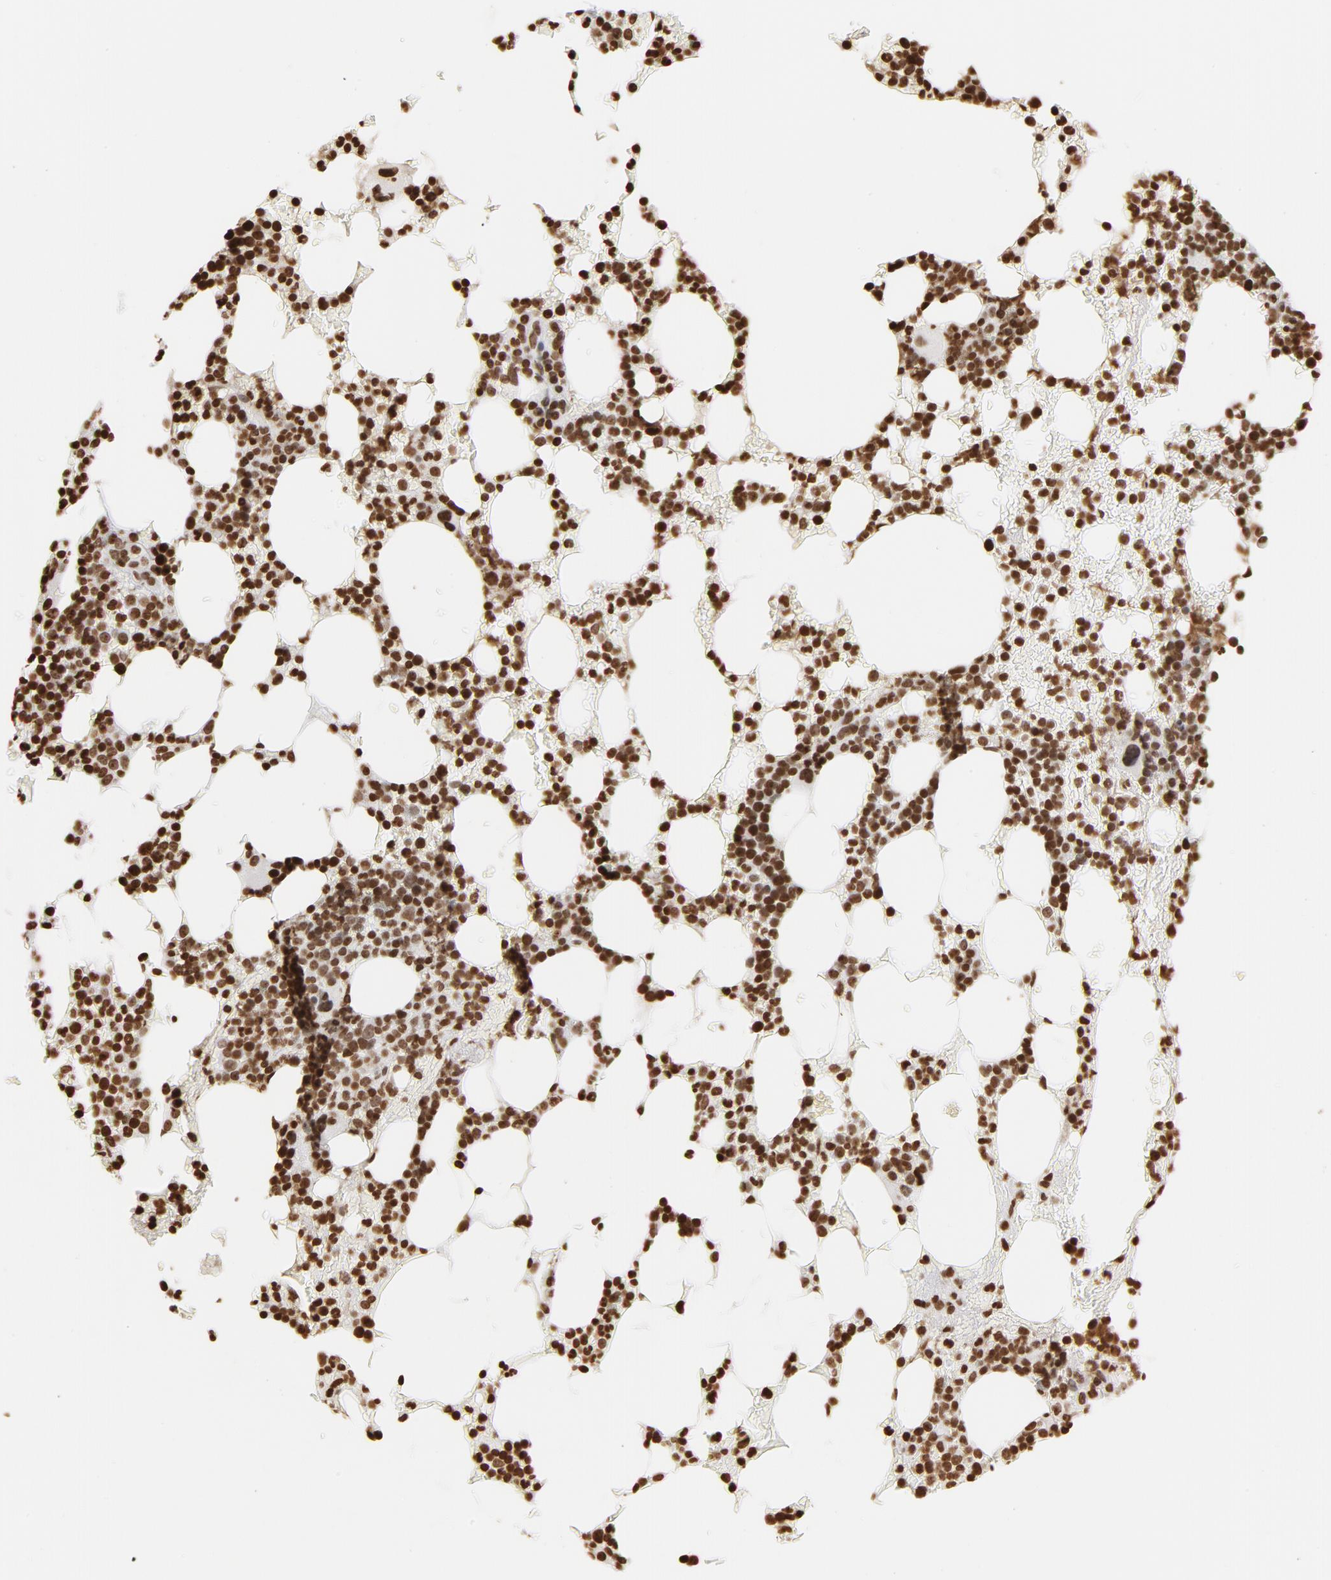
{"staining": {"intensity": "strong", "quantity": ">75%", "location": "nuclear"}, "tissue": "bone marrow", "cell_type": "Hematopoietic cells", "image_type": "normal", "snomed": [{"axis": "morphology", "description": "Normal tissue, NOS"}, {"axis": "topography", "description": "Bone marrow"}], "caption": "A micrograph showing strong nuclear expression in approximately >75% of hematopoietic cells in benign bone marrow, as visualized by brown immunohistochemical staining.", "gene": "H2AC12", "patient": {"sex": "female", "age": 66}}